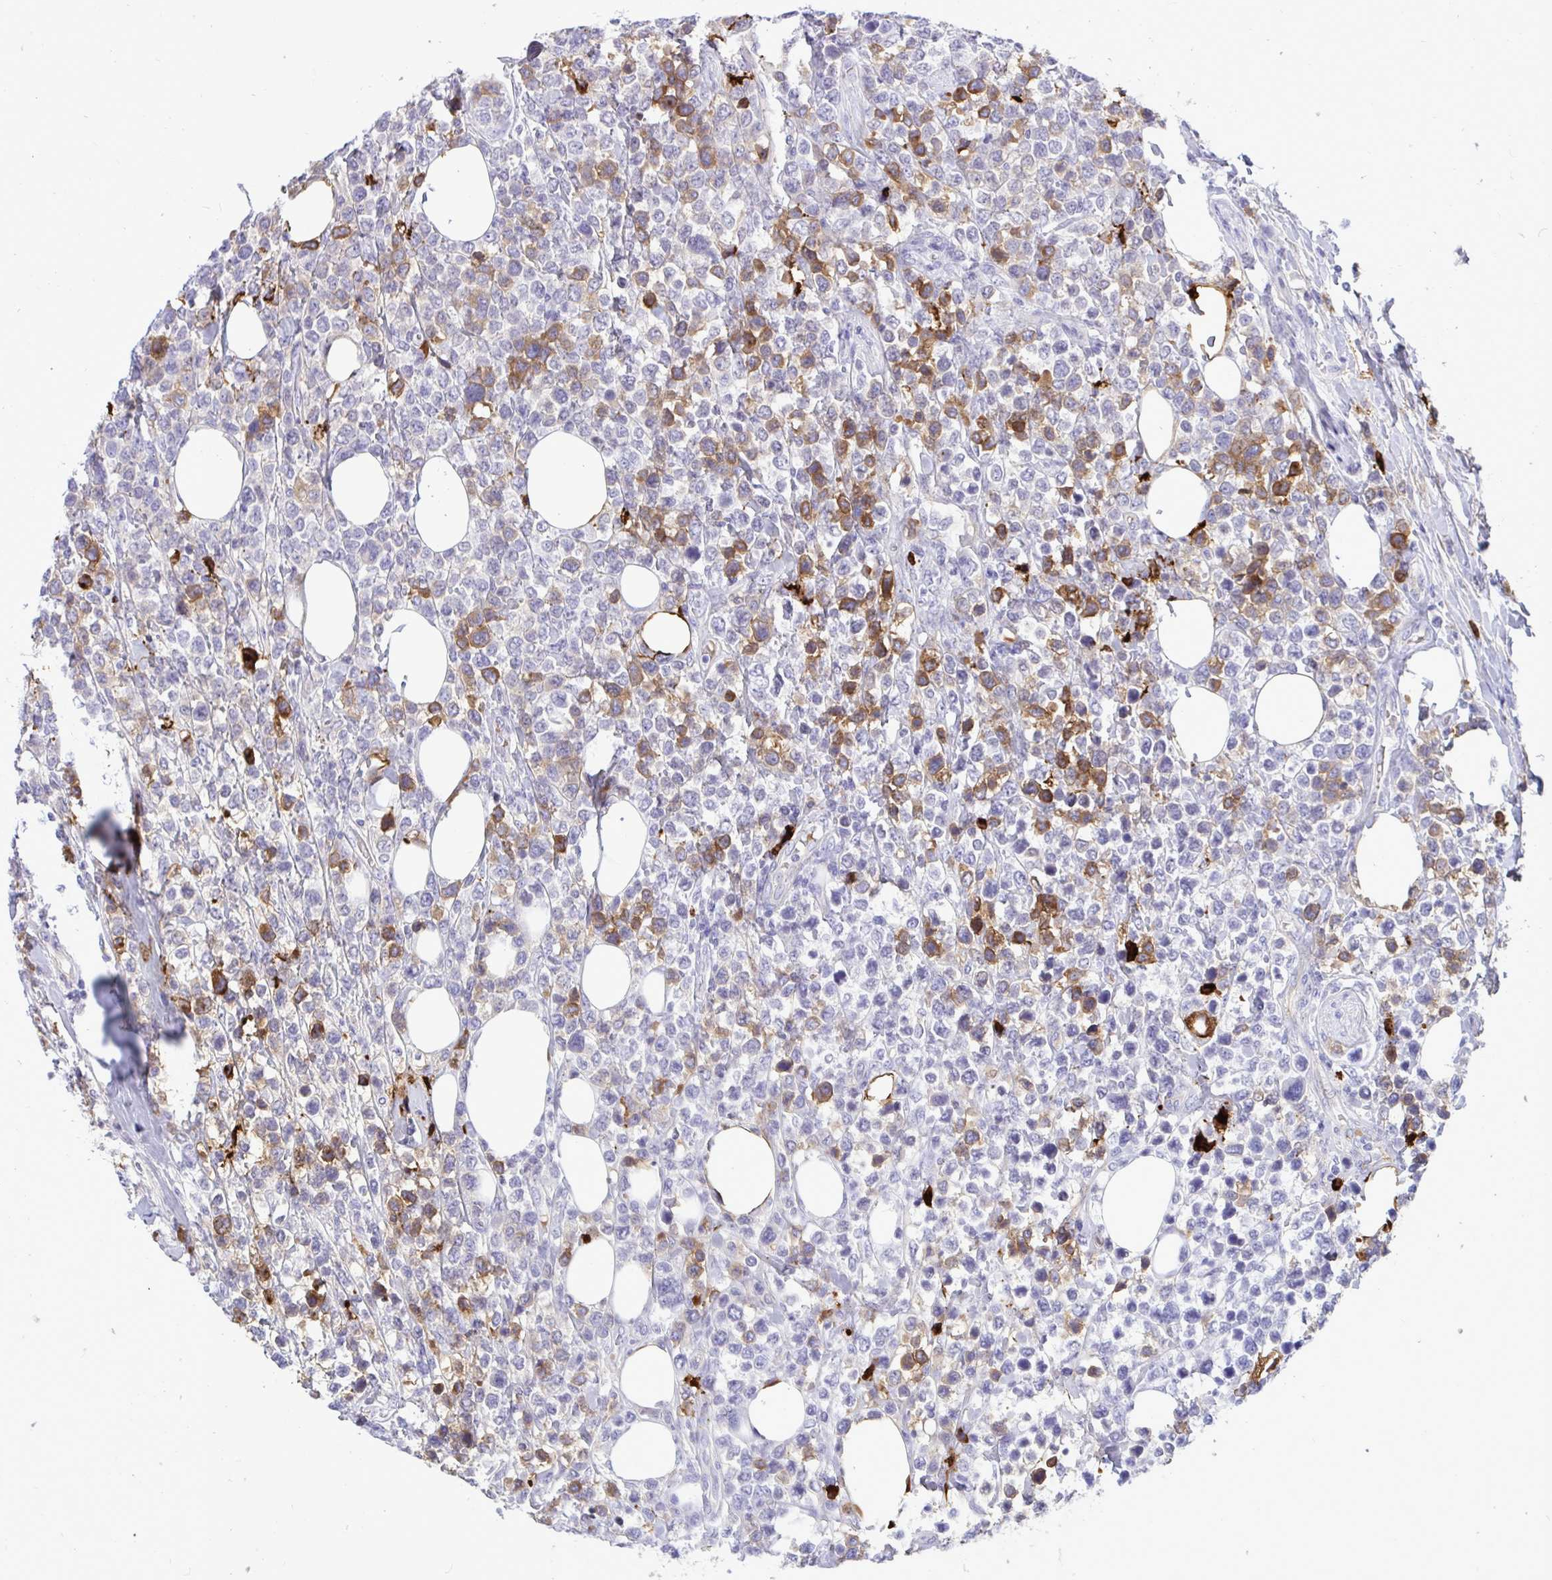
{"staining": {"intensity": "moderate", "quantity": "<25%", "location": "cytoplasmic/membranous"}, "tissue": "lymphoma", "cell_type": "Tumor cells", "image_type": "cancer", "snomed": [{"axis": "morphology", "description": "Malignant lymphoma, non-Hodgkin's type, High grade"}, {"axis": "topography", "description": "Soft tissue"}], "caption": "Immunohistochemistry (DAB (3,3'-diaminobenzidine)) staining of malignant lymphoma, non-Hodgkin's type (high-grade) exhibits moderate cytoplasmic/membranous protein positivity in about <25% of tumor cells.", "gene": "F2", "patient": {"sex": "female", "age": 56}}